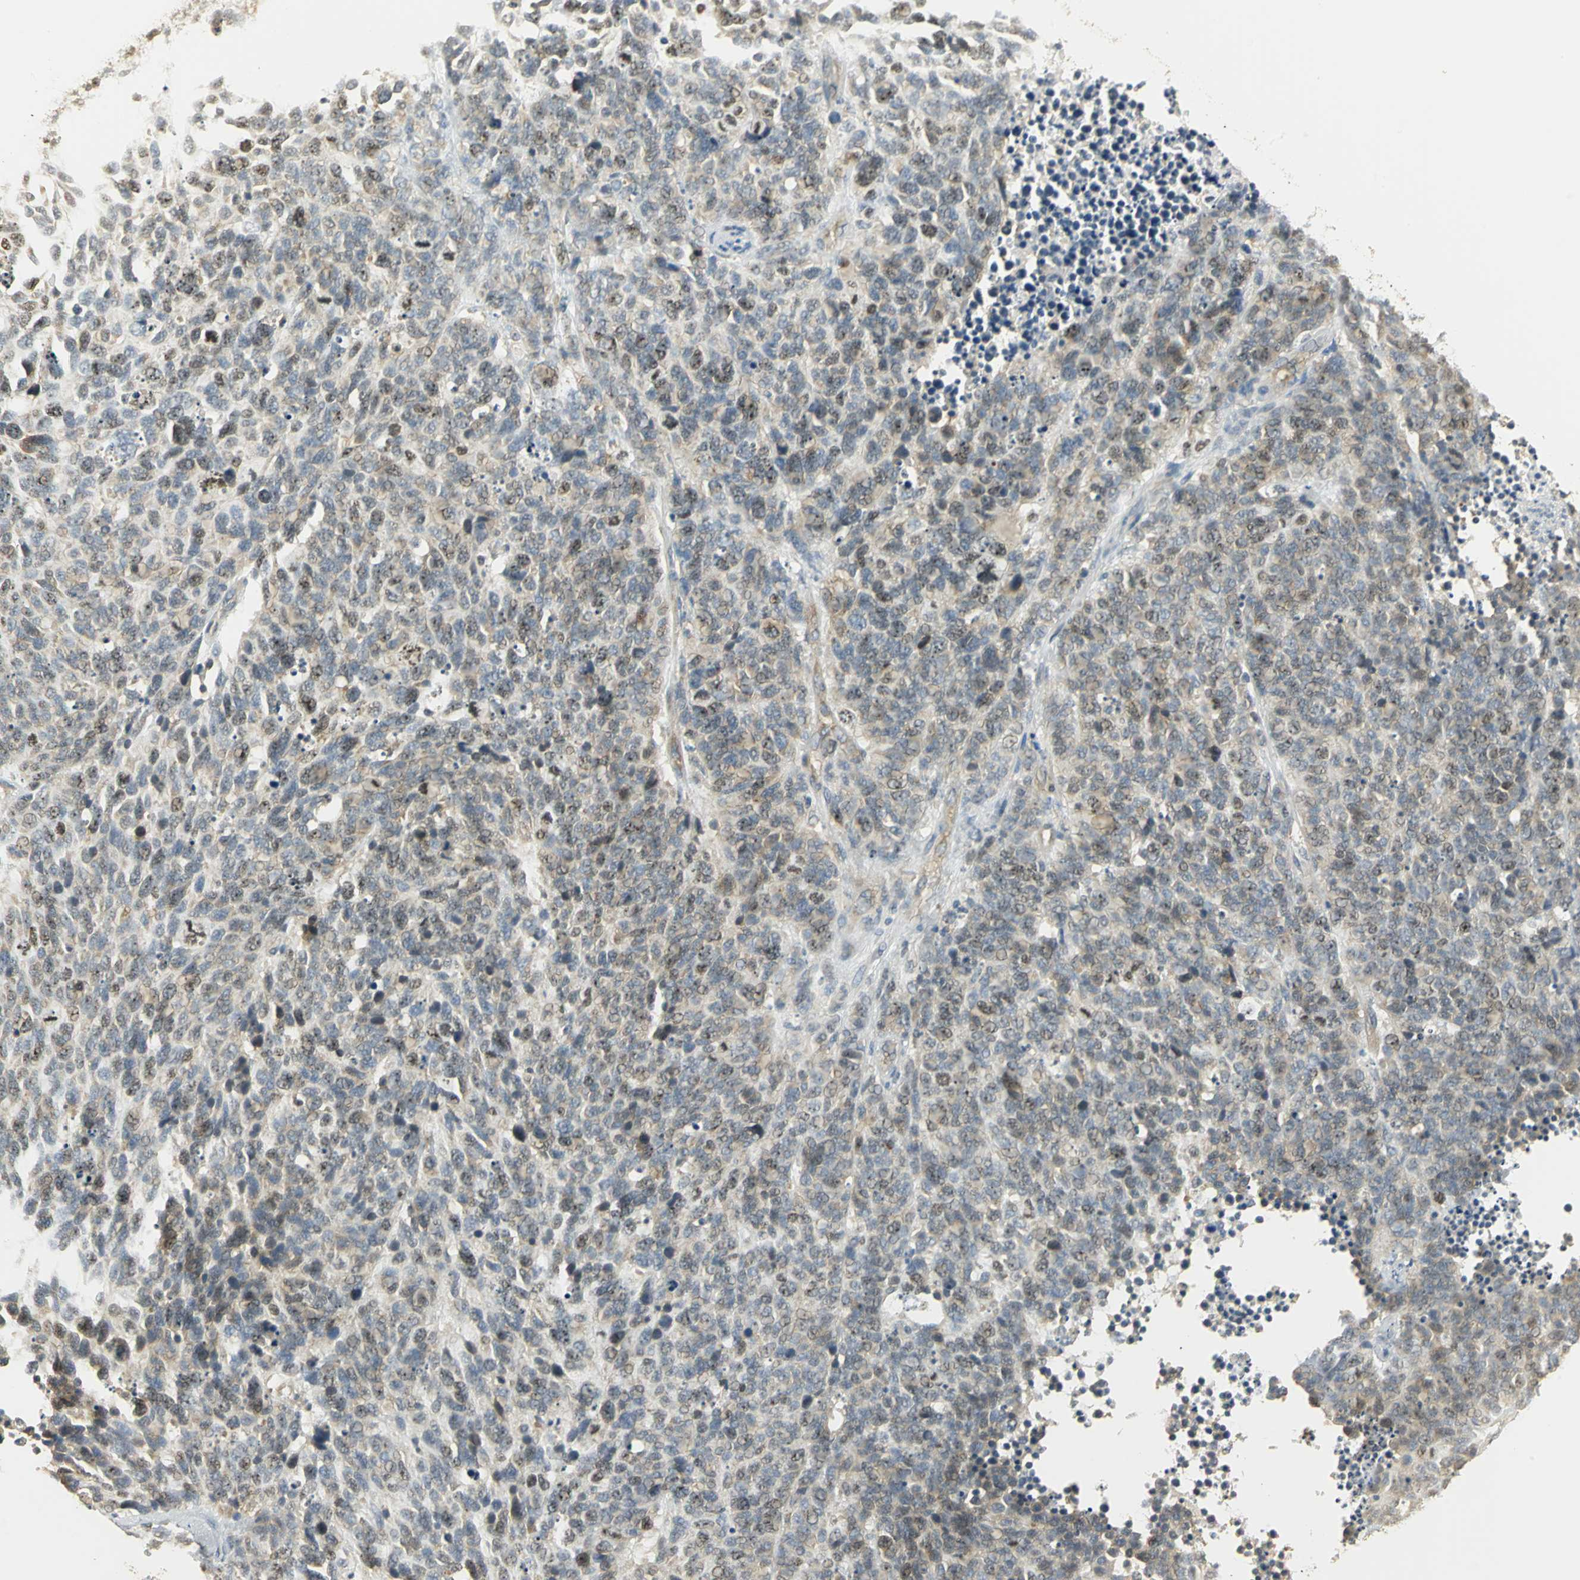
{"staining": {"intensity": "moderate", "quantity": ">75%", "location": "cytoplasmic/membranous,nuclear"}, "tissue": "lung cancer", "cell_type": "Tumor cells", "image_type": "cancer", "snomed": [{"axis": "morphology", "description": "Neoplasm, malignant, NOS"}, {"axis": "topography", "description": "Lung"}], "caption": "Lung cancer stained for a protein displays moderate cytoplasmic/membranous and nuclear positivity in tumor cells.", "gene": "RARS1", "patient": {"sex": "female", "age": 58}}